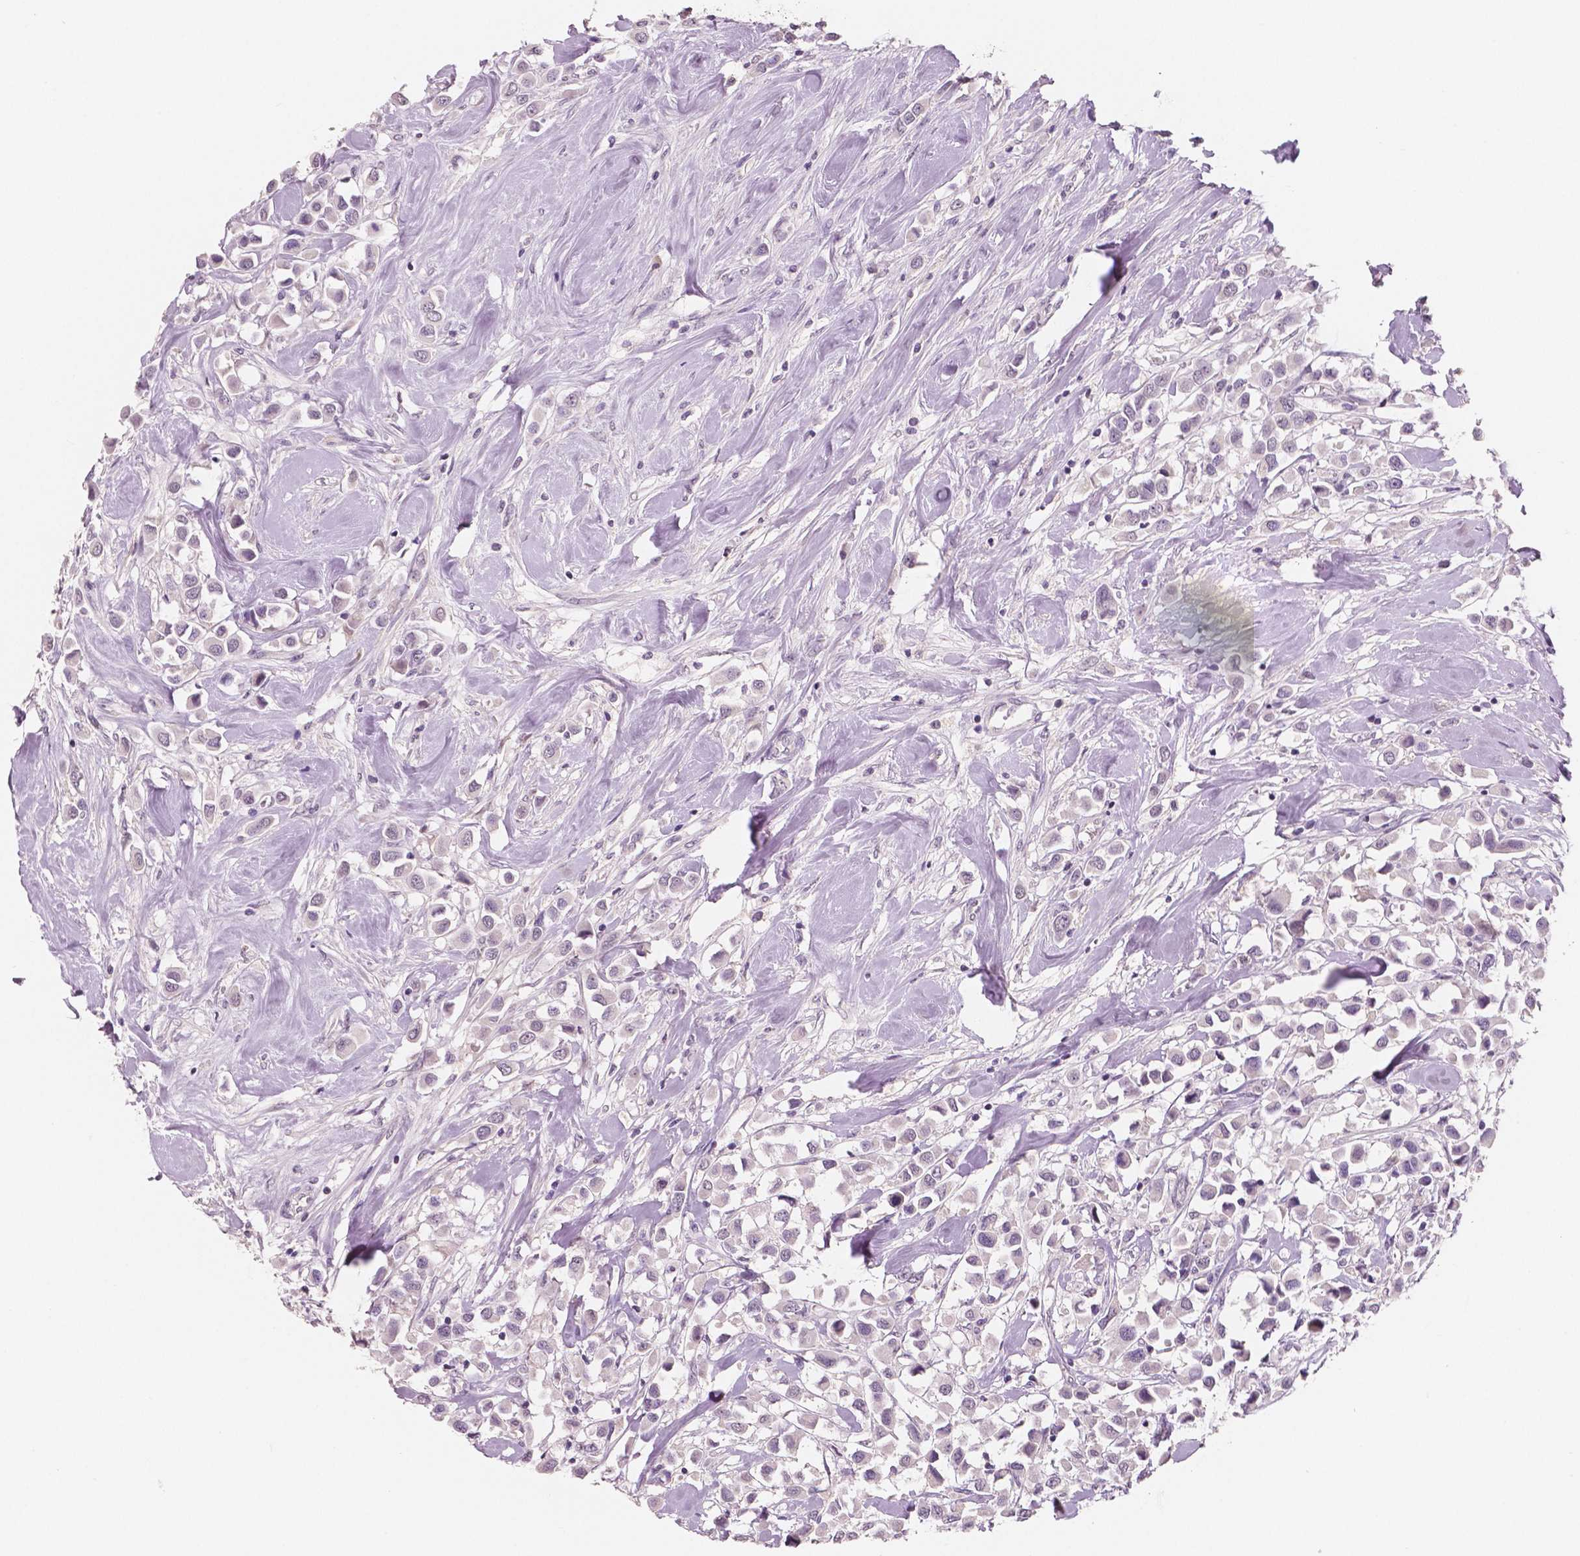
{"staining": {"intensity": "negative", "quantity": "none", "location": "none"}, "tissue": "breast cancer", "cell_type": "Tumor cells", "image_type": "cancer", "snomed": [{"axis": "morphology", "description": "Duct carcinoma"}, {"axis": "topography", "description": "Breast"}], "caption": "Photomicrograph shows no significant protein expression in tumor cells of breast cancer.", "gene": "NECAB1", "patient": {"sex": "female", "age": 61}}